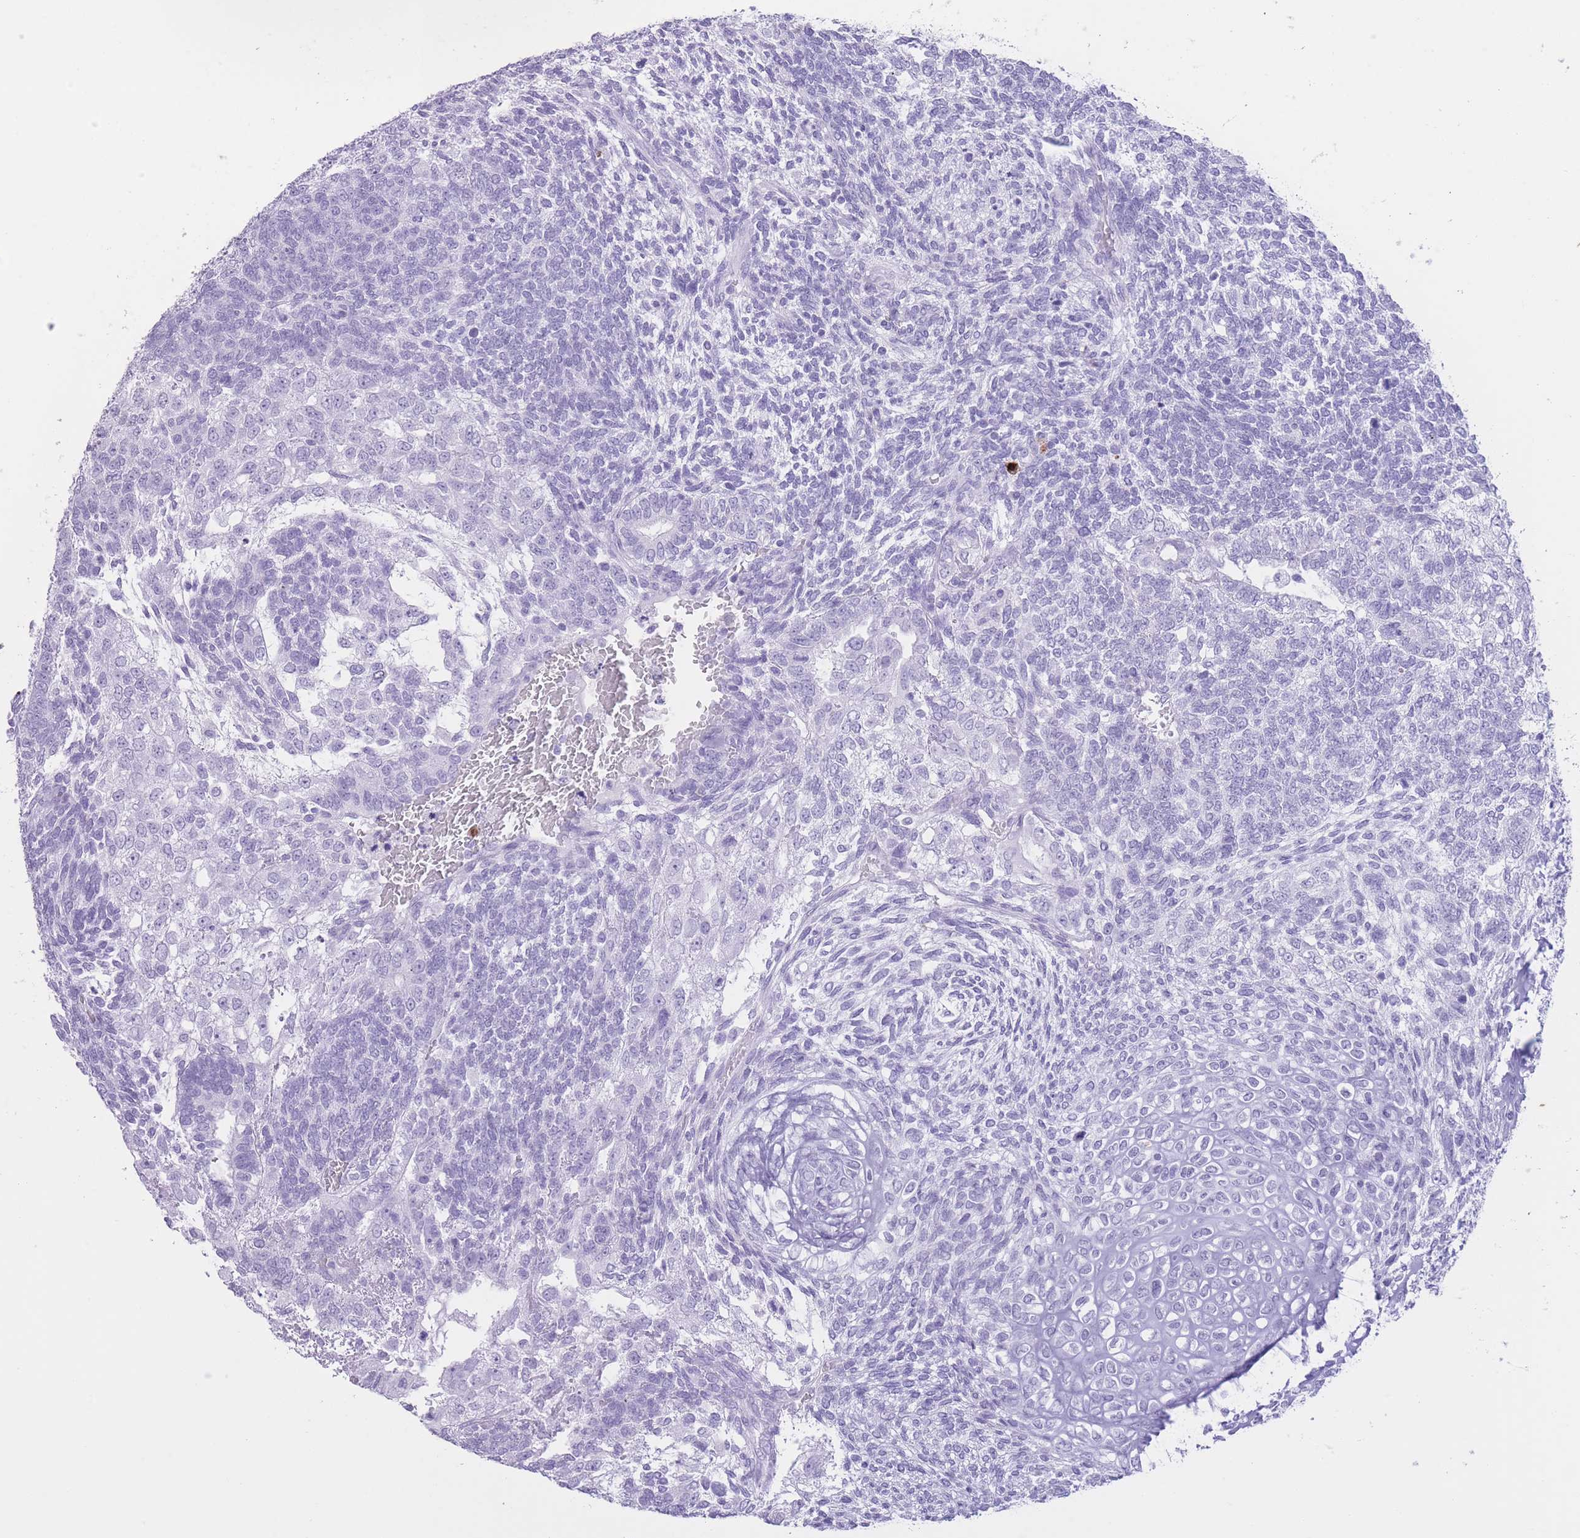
{"staining": {"intensity": "negative", "quantity": "none", "location": "none"}, "tissue": "testis cancer", "cell_type": "Tumor cells", "image_type": "cancer", "snomed": [{"axis": "morphology", "description": "Carcinoma, Embryonal, NOS"}, {"axis": "topography", "description": "Testis"}], "caption": "Image shows no protein expression in tumor cells of testis cancer tissue.", "gene": "OR4F21", "patient": {"sex": "male", "age": 23}}